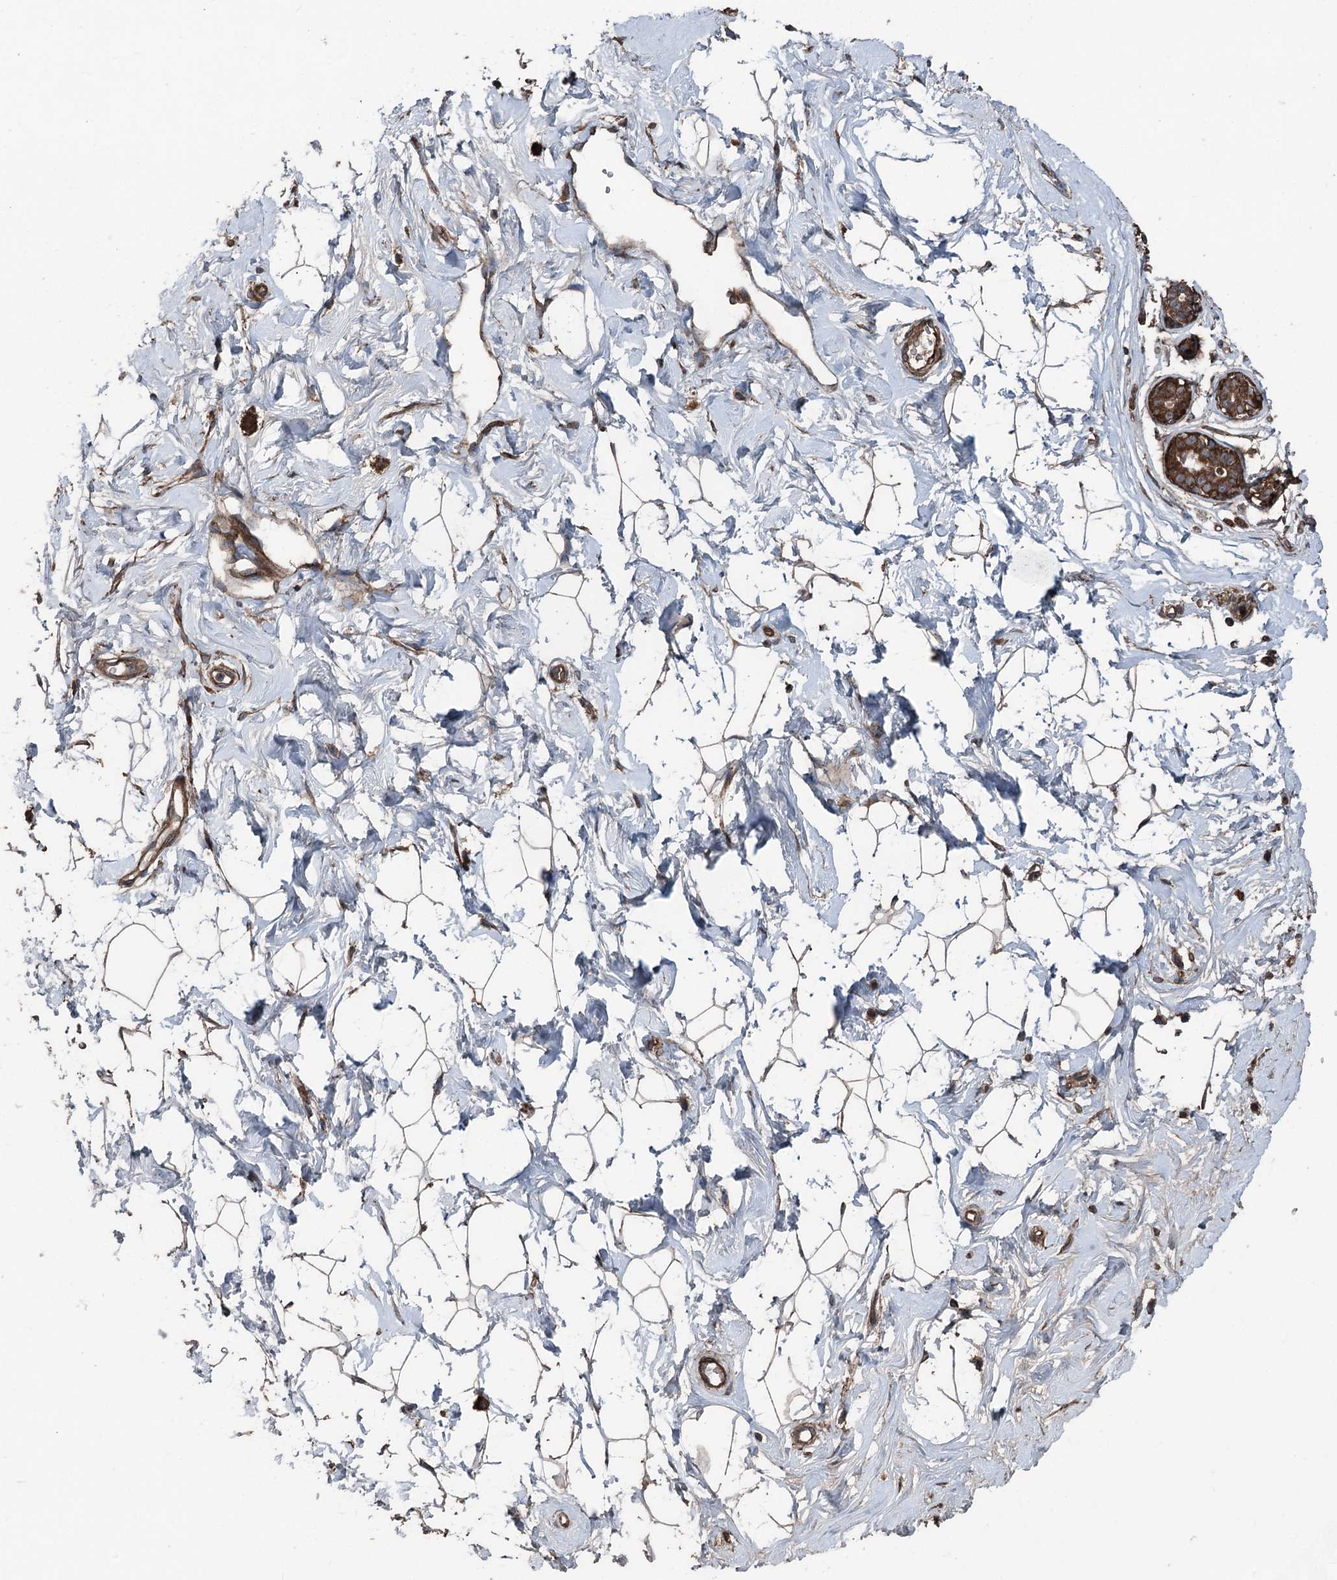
{"staining": {"intensity": "weak", "quantity": "25%-75%", "location": "cytoplasmic/membranous"}, "tissue": "breast", "cell_type": "Adipocytes", "image_type": "normal", "snomed": [{"axis": "morphology", "description": "Normal tissue, NOS"}, {"axis": "morphology", "description": "Adenoma, NOS"}, {"axis": "topography", "description": "Breast"}], "caption": "The immunohistochemical stain highlights weak cytoplasmic/membranous positivity in adipocytes of unremarkable breast.", "gene": "RNF214", "patient": {"sex": "female", "age": 23}}